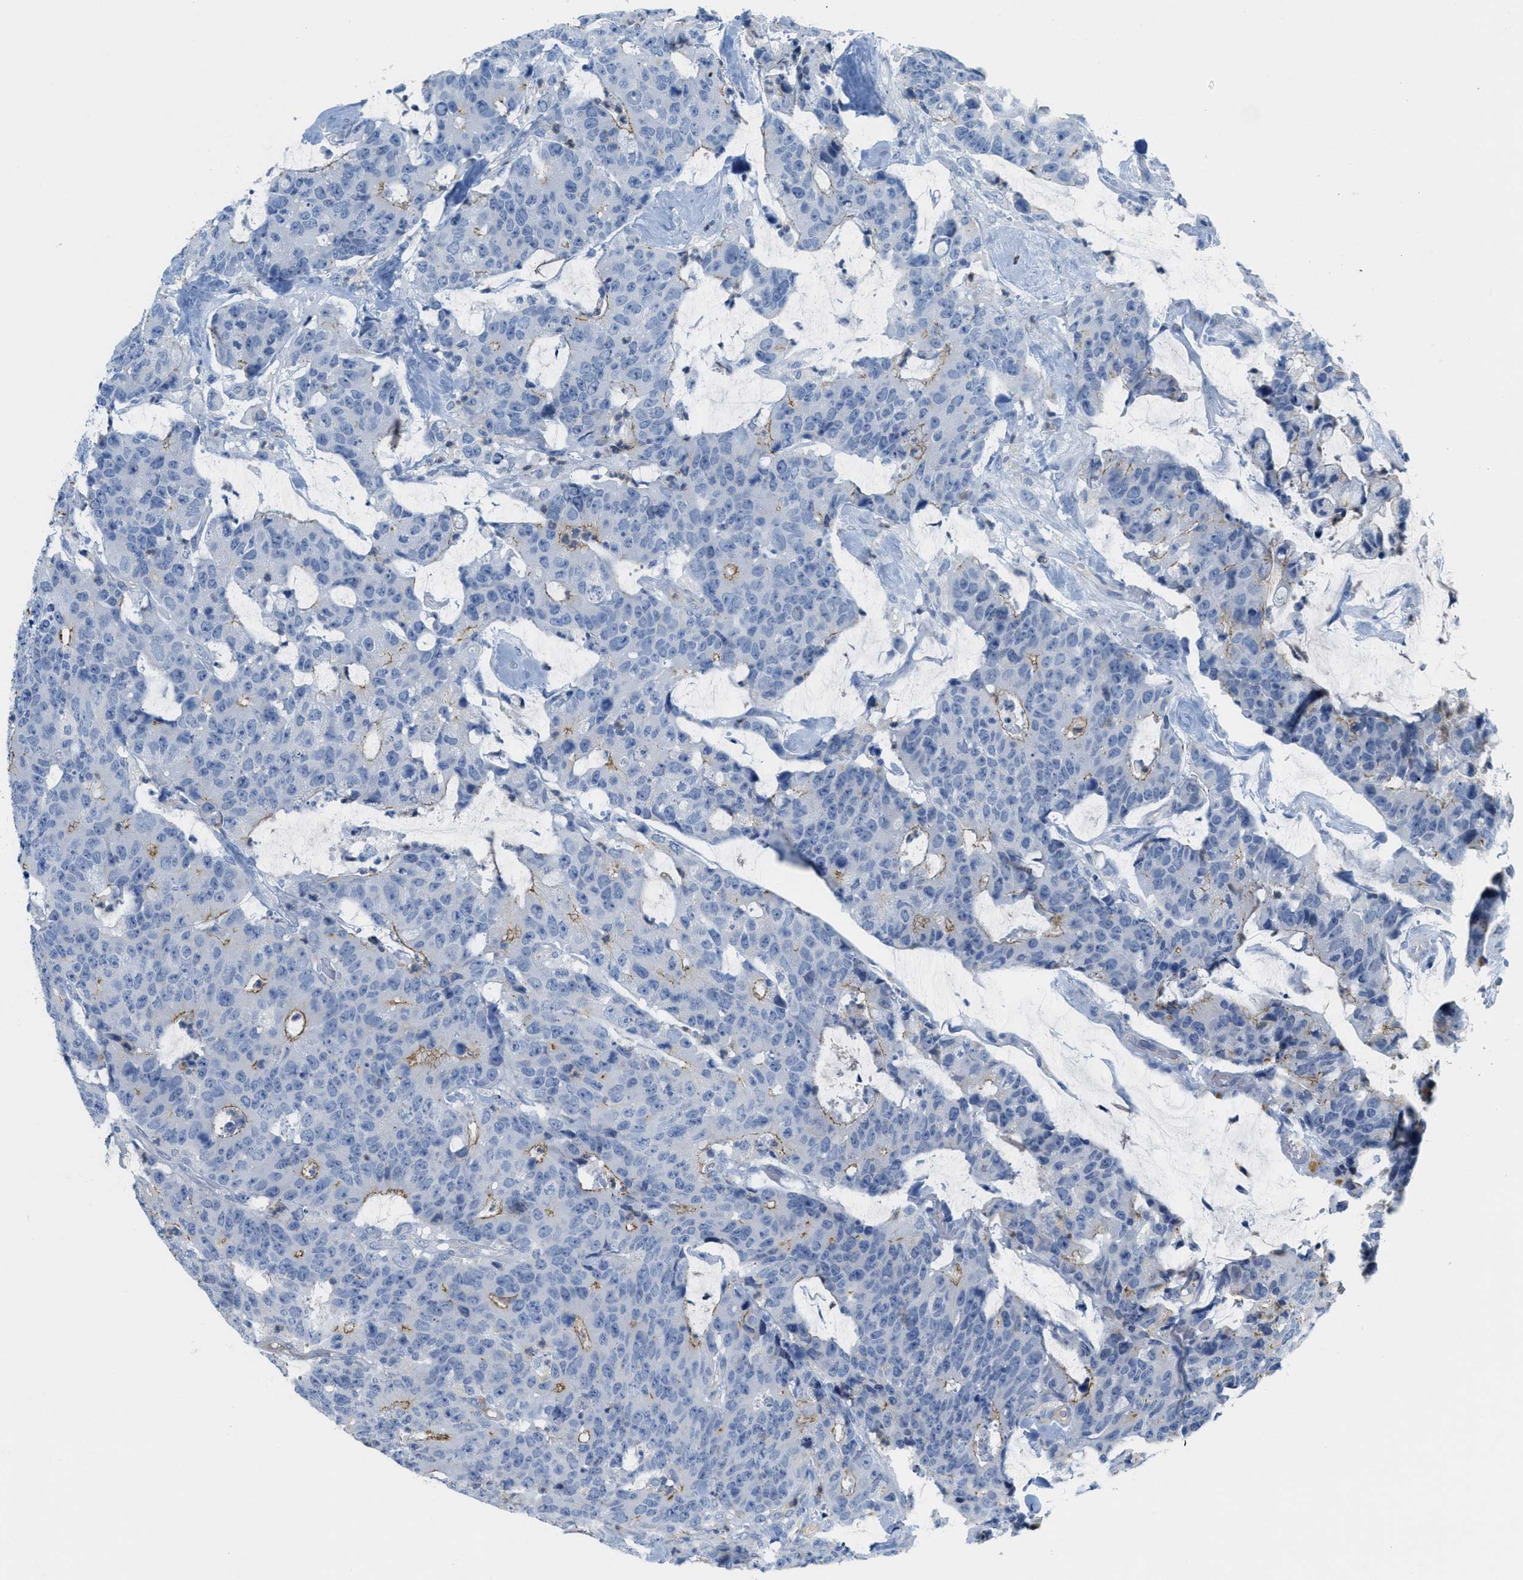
{"staining": {"intensity": "weak", "quantity": "25%-75%", "location": "cytoplasmic/membranous"}, "tissue": "colorectal cancer", "cell_type": "Tumor cells", "image_type": "cancer", "snomed": [{"axis": "morphology", "description": "Adenocarcinoma, NOS"}, {"axis": "topography", "description": "Colon"}], "caption": "High-magnification brightfield microscopy of adenocarcinoma (colorectal) stained with DAB (3,3'-diaminobenzidine) (brown) and counterstained with hematoxylin (blue). tumor cells exhibit weak cytoplasmic/membranous staining is present in approximately25%-75% of cells.", "gene": "CRB3", "patient": {"sex": "female", "age": 86}}